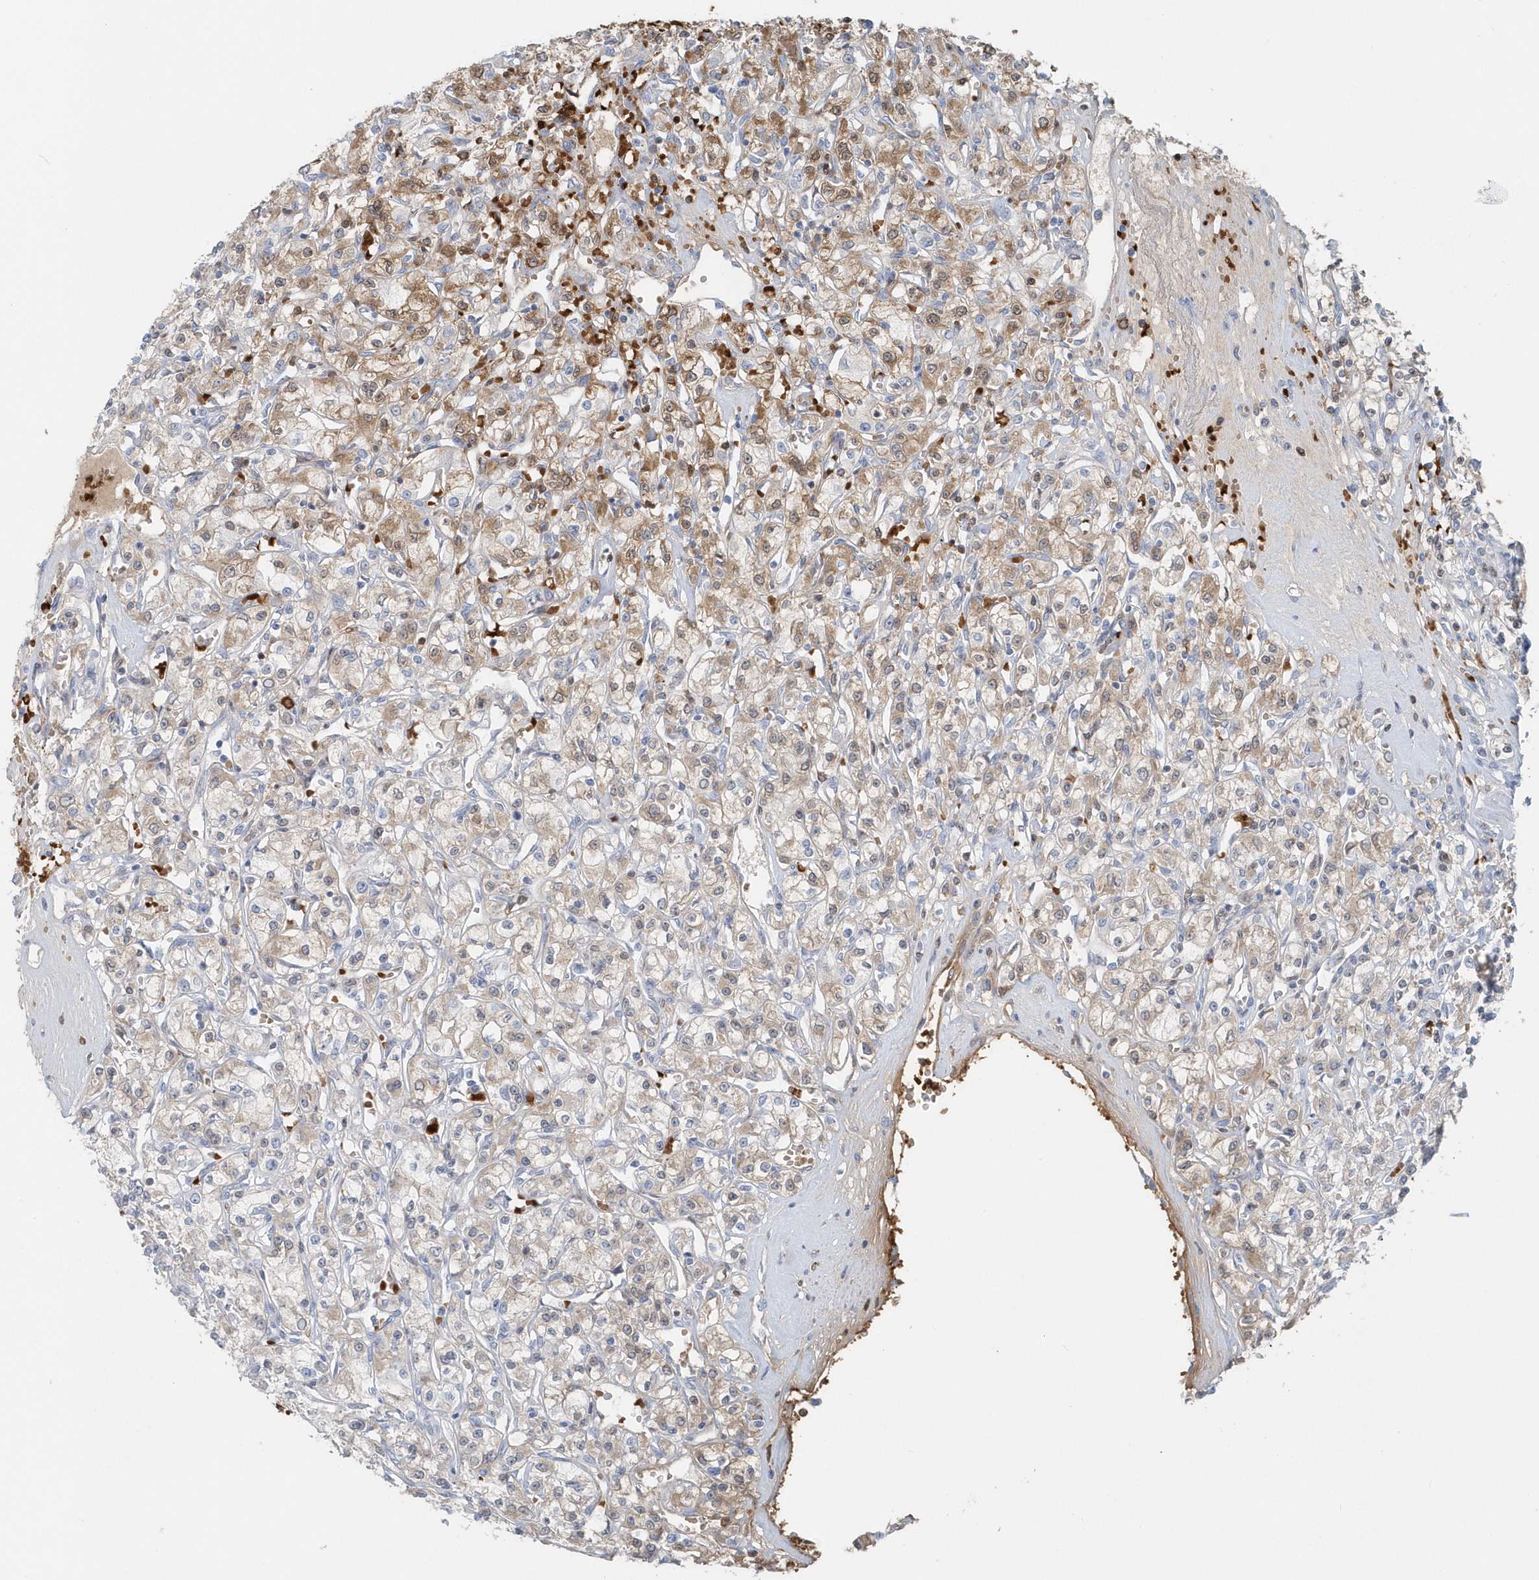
{"staining": {"intensity": "weak", "quantity": "25%-75%", "location": "cytoplasmic/membranous"}, "tissue": "renal cancer", "cell_type": "Tumor cells", "image_type": "cancer", "snomed": [{"axis": "morphology", "description": "Adenocarcinoma, NOS"}, {"axis": "topography", "description": "Kidney"}], "caption": "Renal adenocarcinoma stained for a protein (brown) exhibits weak cytoplasmic/membranous positive staining in approximately 25%-75% of tumor cells.", "gene": "HBA2", "patient": {"sex": "female", "age": 59}}